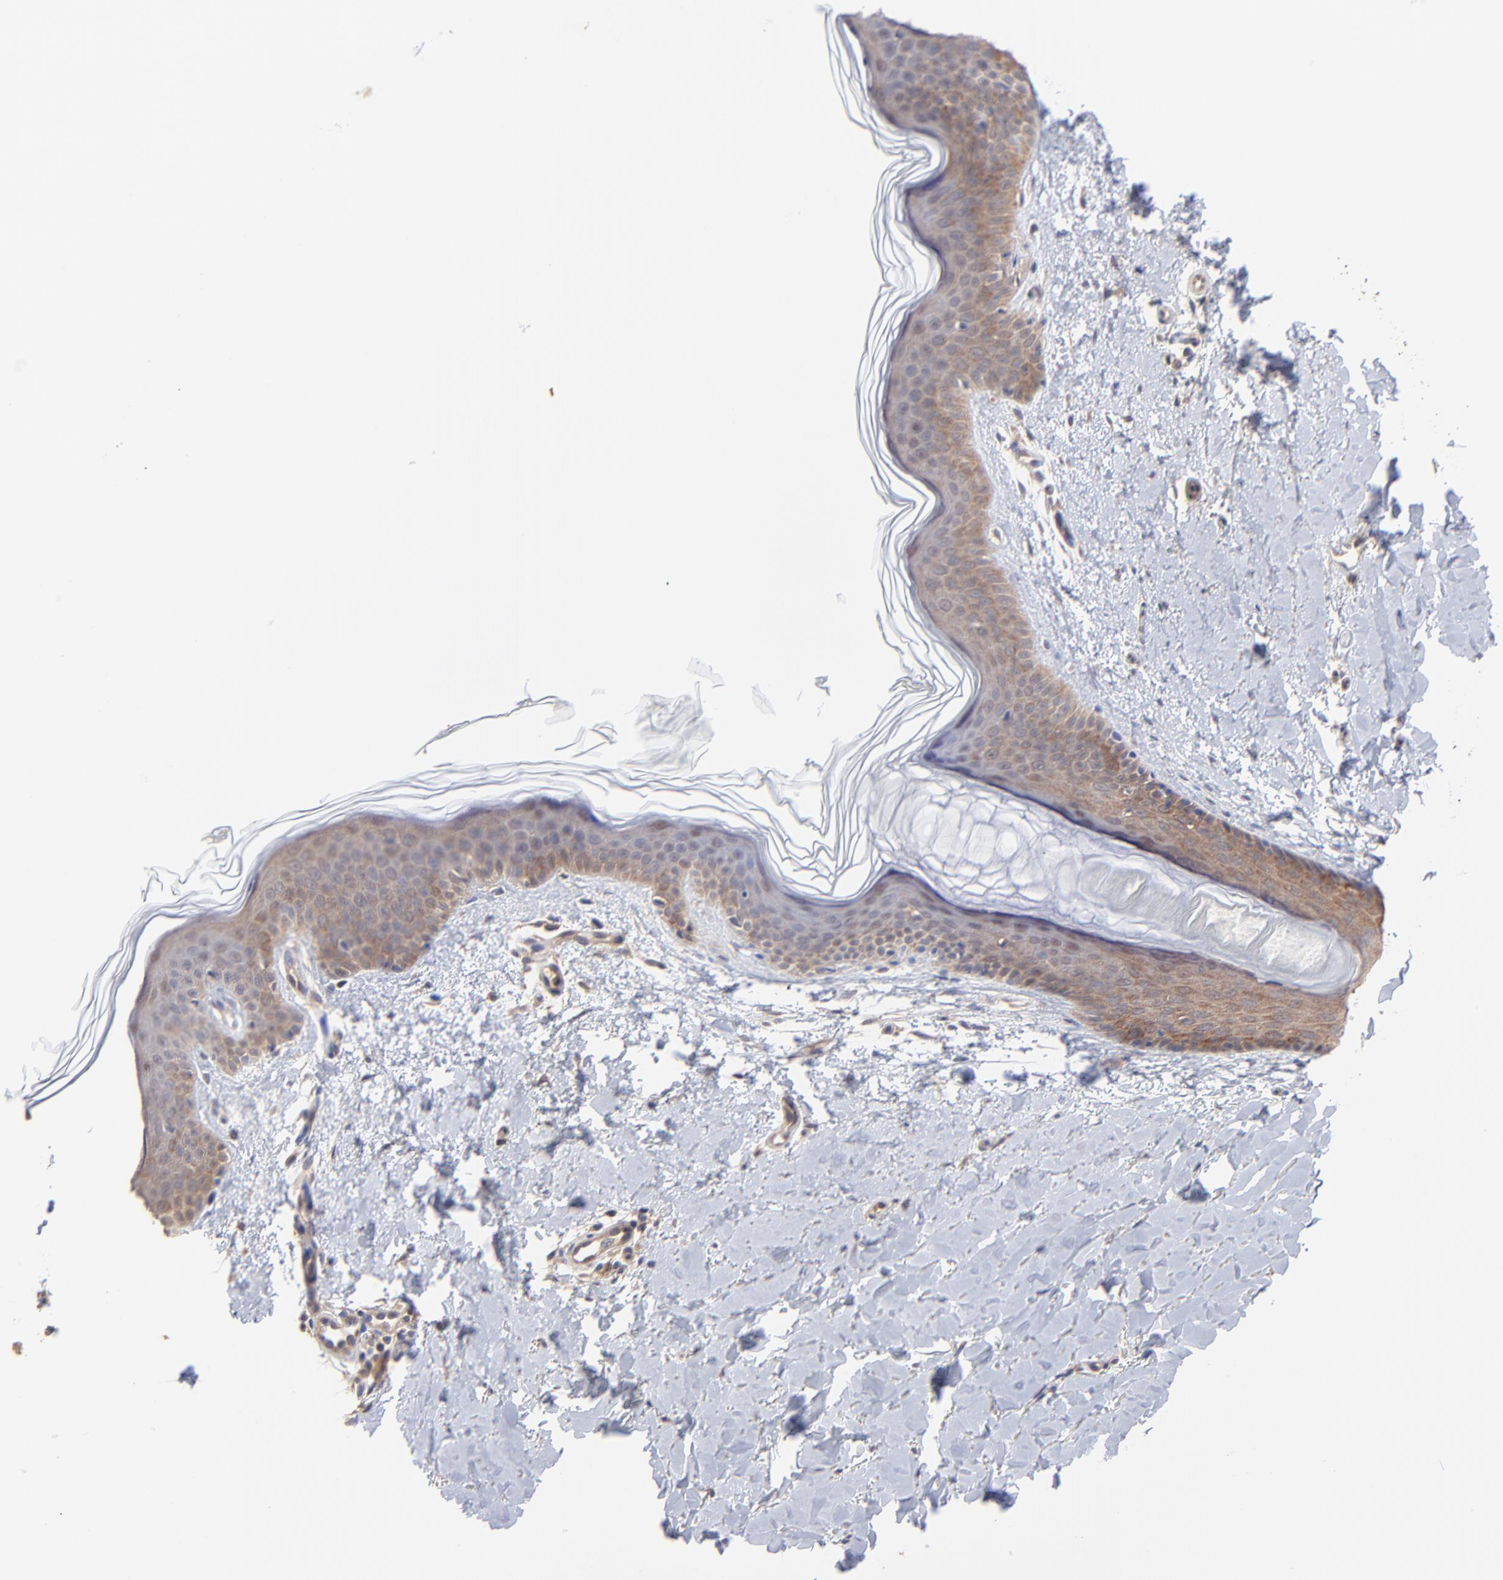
{"staining": {"intensity": "weak", "quantity": ">75%", "location": "cytoplasmic/membranous"}, "tissue": "skin", "cell_type": "Fibroblasts", "image_type": "normal", "snomed": [{"axis": "morphology", "description": "Normal tissue, NOS"}, {"axis": "topography", "description": "Skin"}], "caption": "Protein staining reveals weak cytoplasmic/membranous expression in about >75% of fibroblasts in unremarkable skin. The staining was performed using DAB (3,3'-diaminobenzidine) to visualize the protein expression in brown, while the nuclei were stained in blue with hematoxylin (Magnification: 20x).", "gene": "GART", "patient": {"sex": "female", "age": 56}}